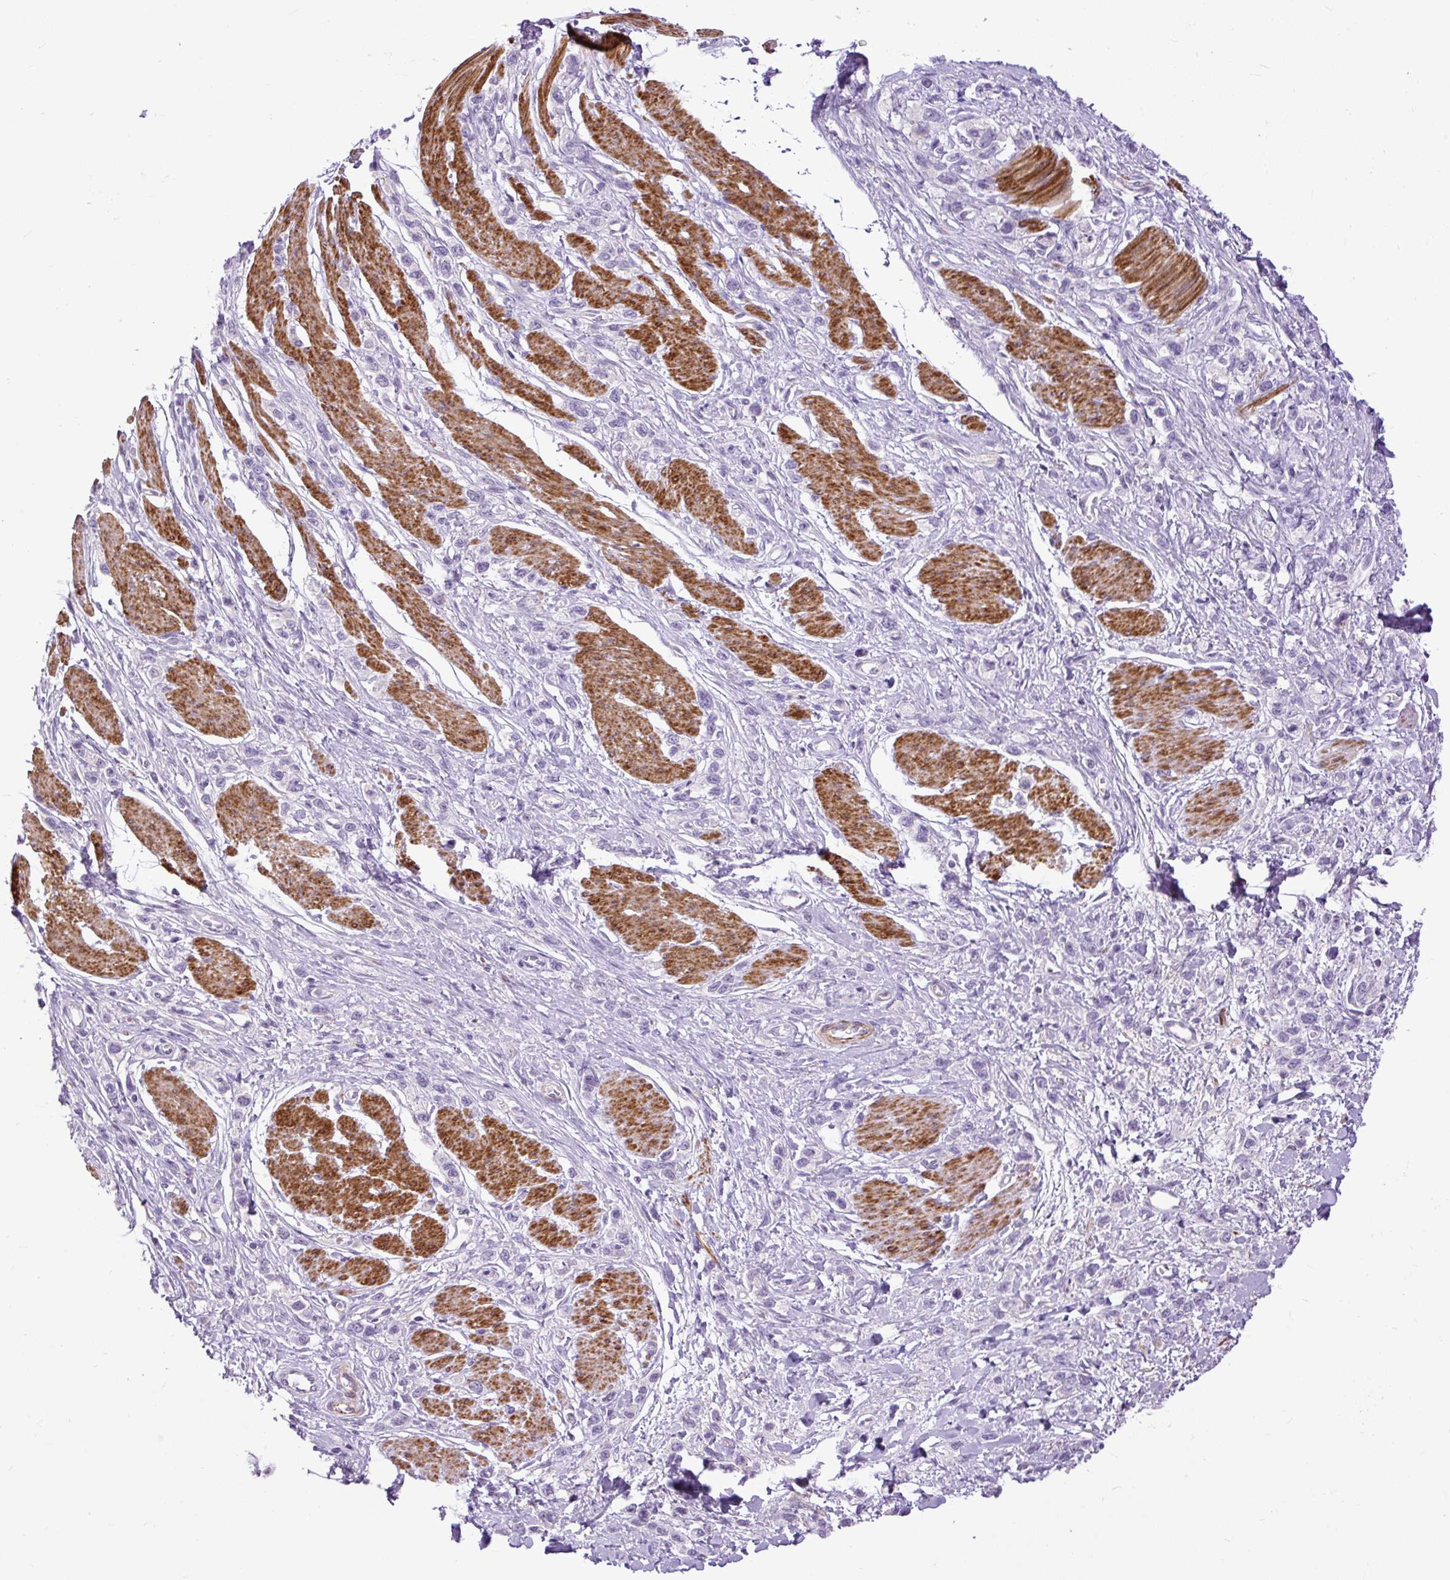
{"staining": {"intensity": "negative", "quantity": "none", "location": "none"}, "tissue": "stomach cancer", "cell_type": "Tumor cells", "image_type": "cancer", "snomed": [{"axis": "morphology", "description": "Adenocarcinoma, NOS"}, {"axis": "topography", "description": "Stomach"}], "caption": "Tumor cells are negative for protein expression in human adenocarcinoma (stomach).", "gene": "ZNF197", "patient": {"sex": "female", "age": 65}}